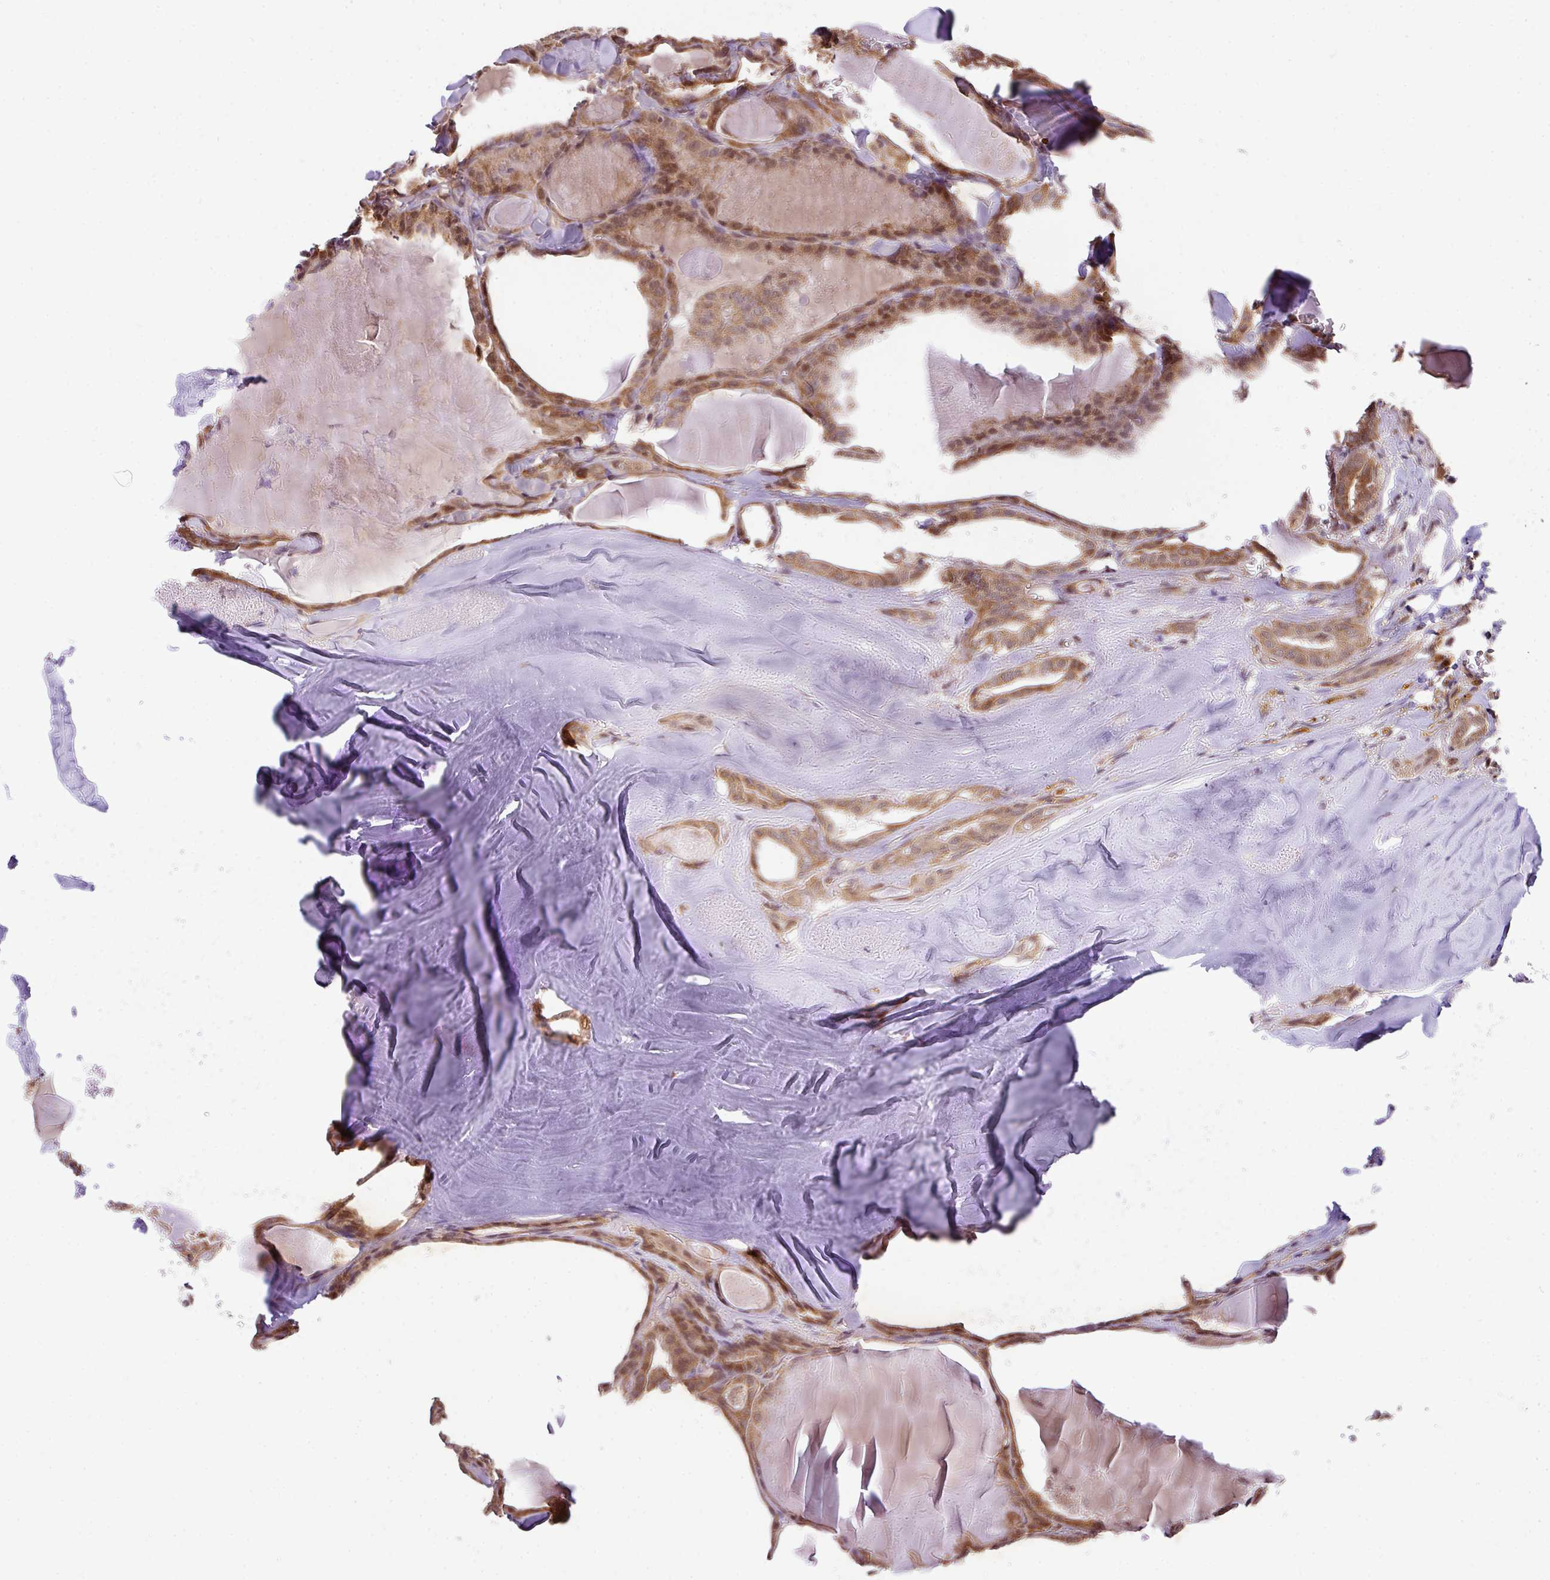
{"staining": {"intensity": "moderate", "quantity": ">75%", "location": "cytoplasmic/membranous,nuclear"}, "tissue": "thyroid cancer", "cell_type": "Tumor cells", "image_type": "cancer", "snomed": [{"axis": "morphology", "description": "Papillary adenocarcinoma, NOS"}, {"axis": "topography", "description": "Thyroid gland"}], "caption": "DAB (3,3'-diaminobenzidine) immunohistochemical staining of human thyroid cancer shows moderate cytoplasmic/membranous and nuclear protein staining in about >75% of tumor cells. (IHC, brightfield microscopy, high magnification).", "gene": "PLK1", "patient": {"sex": "male", "age": 52}}